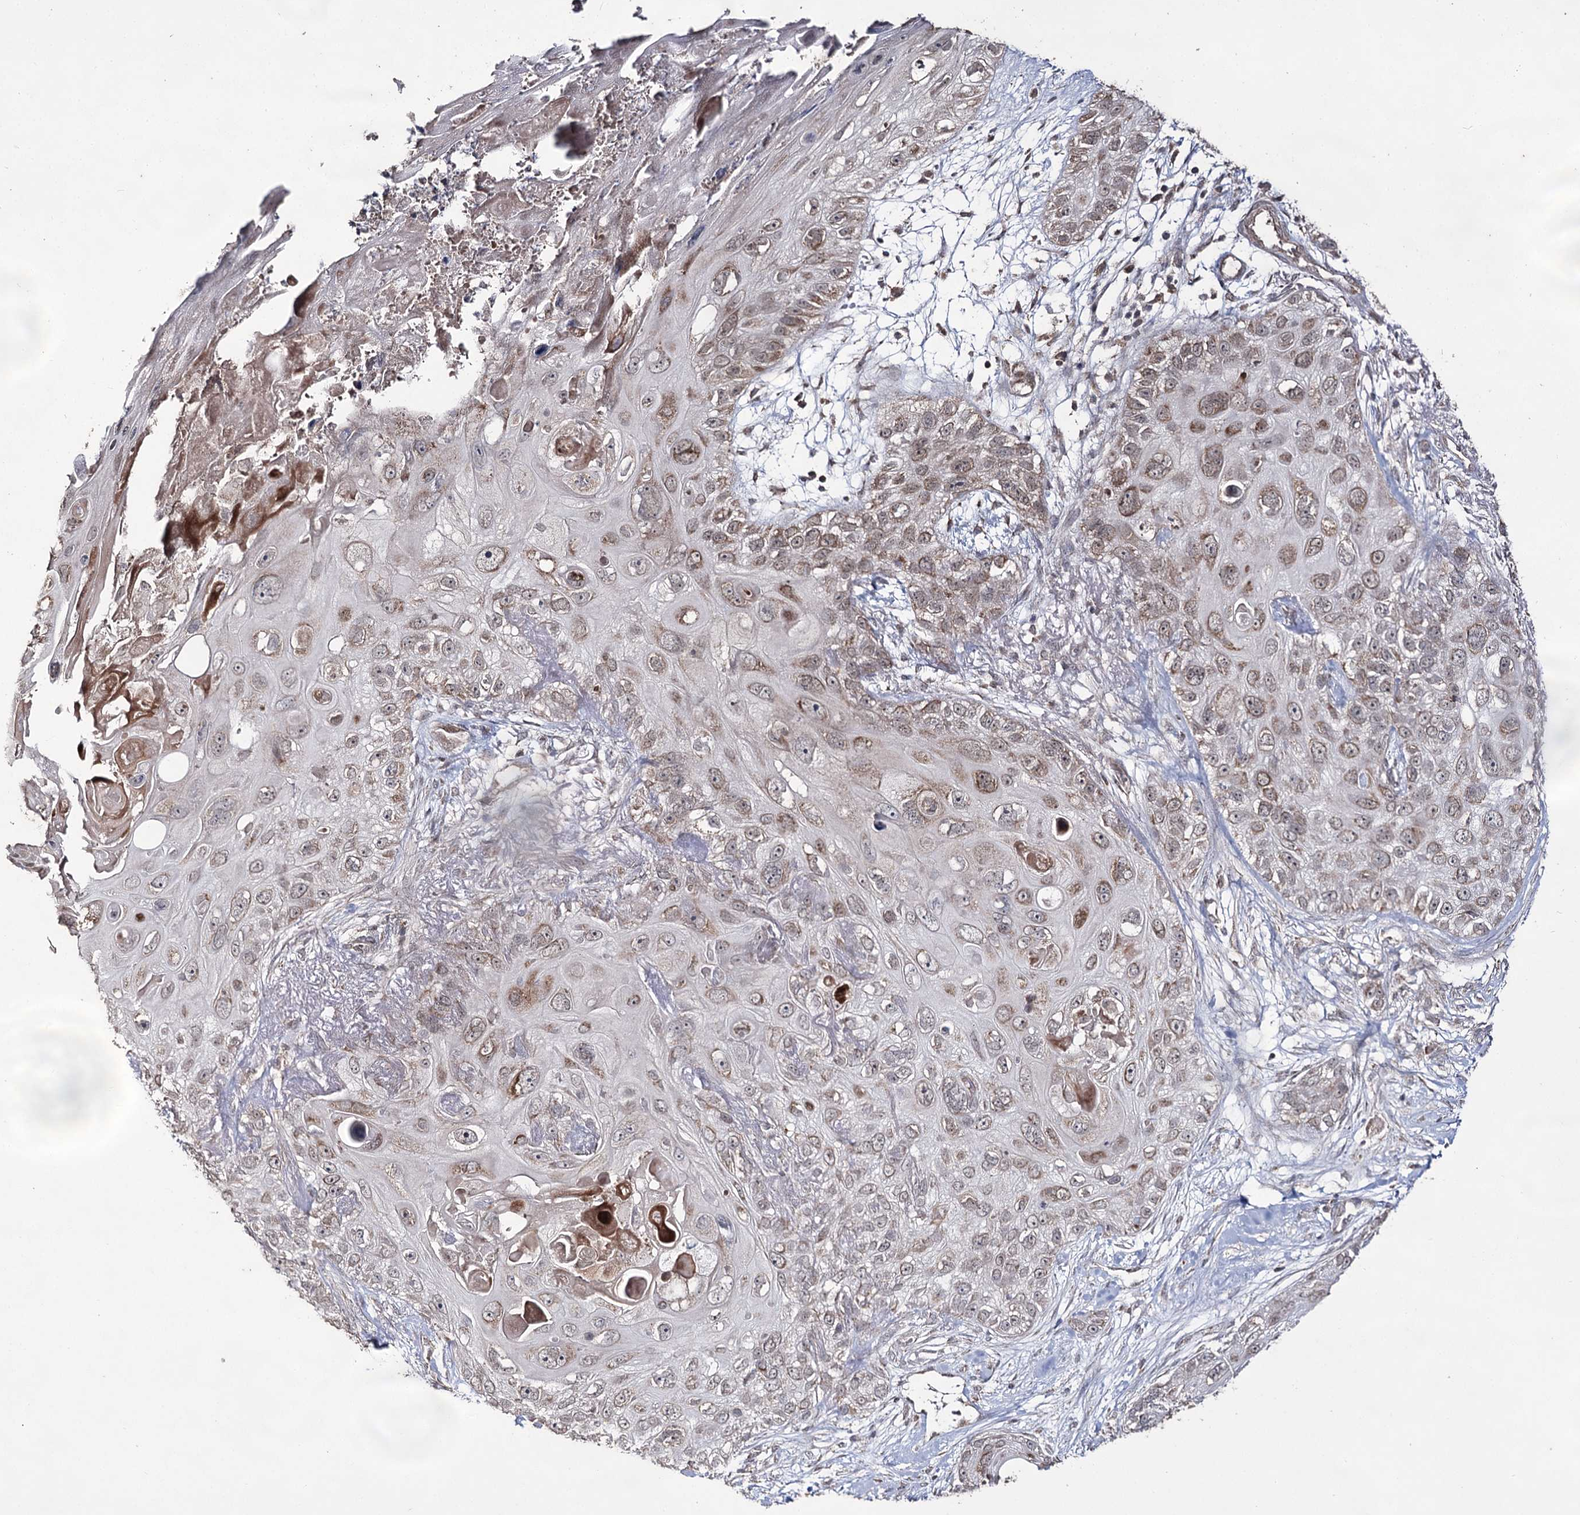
{"staining": {"intensity": "weak", "quantity": ">75%", "location": "cytoplasmic/membranous"}, "tissue": "skin cancer", "cell_type": "Tumor cells", "image_type": "cancer", "snomed": [{"axis": "morphology", "description": "Normal tissue, NOS"}, {"axis": "morphology", "description": "Squamous cell carcinoma, NOS"}, {"axis": "topography", "description": "Skin"}], "caption": "This is an image of IHC staining of skin cancer, which shows weak staining in the cytoplasmic/membranous of tumor cells.", "gene": "ACTR6", "patient": {"sex": "male", "age": 72}}